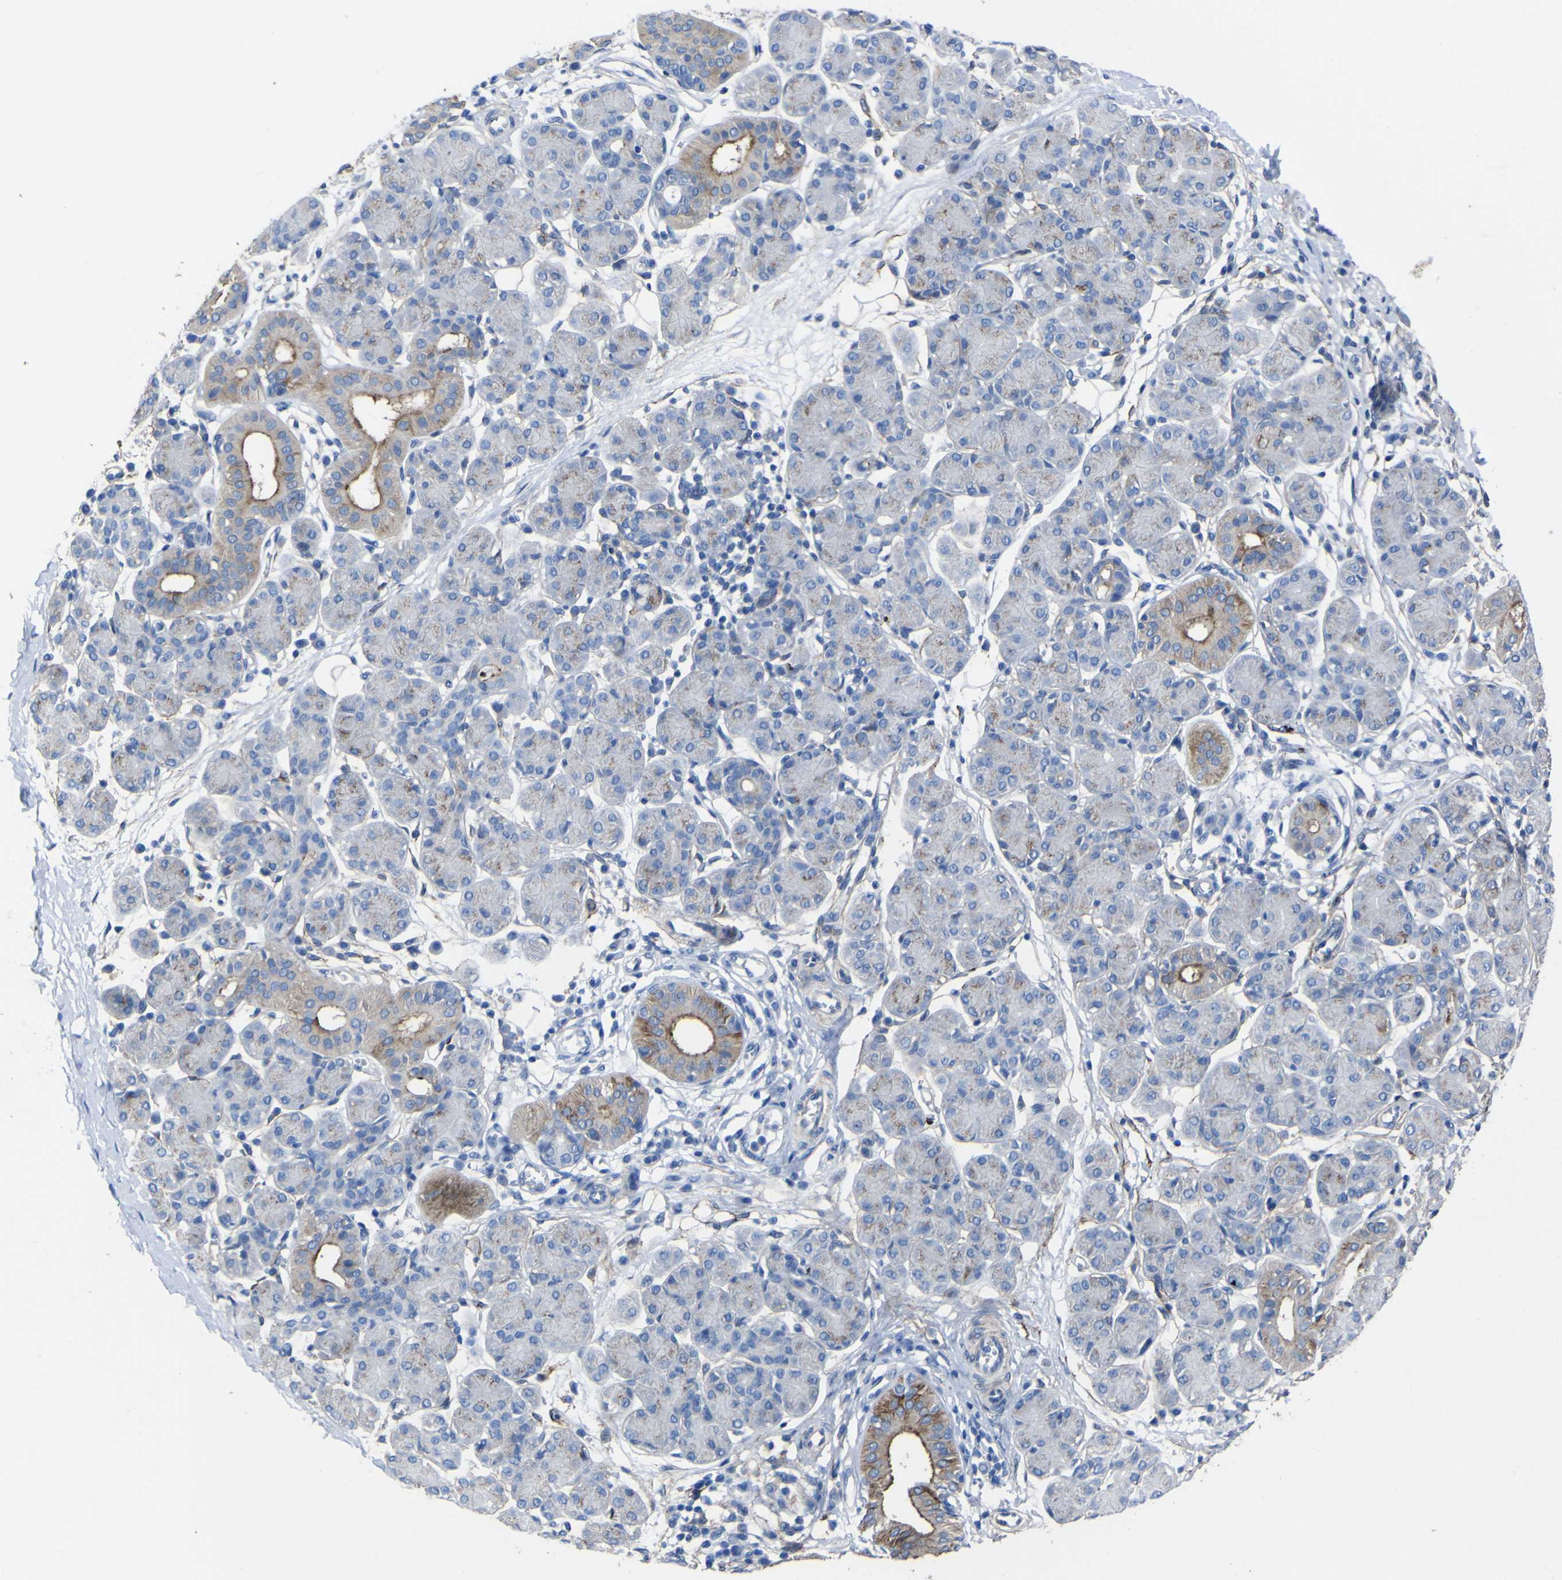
{"staining": {"intensity": "moderate", "quantity": "<25%", "location": "cytoplasmic/membranous"}, "tissue": "salivary gland", "cell_type": "Glandular cells", "image_type": "normal", "snomed": [{"axis": "morphology", "description": "Normal tissue, NOS"}, {"axis": "morphology", "description": "Inflammation, NOS"}, {"axis": "topography", "description": "Lymph node"}, {"axis": "topography", "description": "Salivary gland"}], "caption": "Immunohistochemistry (DAB (3,3'-diaminobenzidine)) staining of unremarkable salivary gland displays moderate cytoplasmic/membranous protein staining in about <25% of glandular cells. (Stains: DAB in brown, nuclei in blue, Microscopy: brightfield microscopy at high magnification).", "gene": "AGO4", "patient": {"sex": "male", "age": 3}}